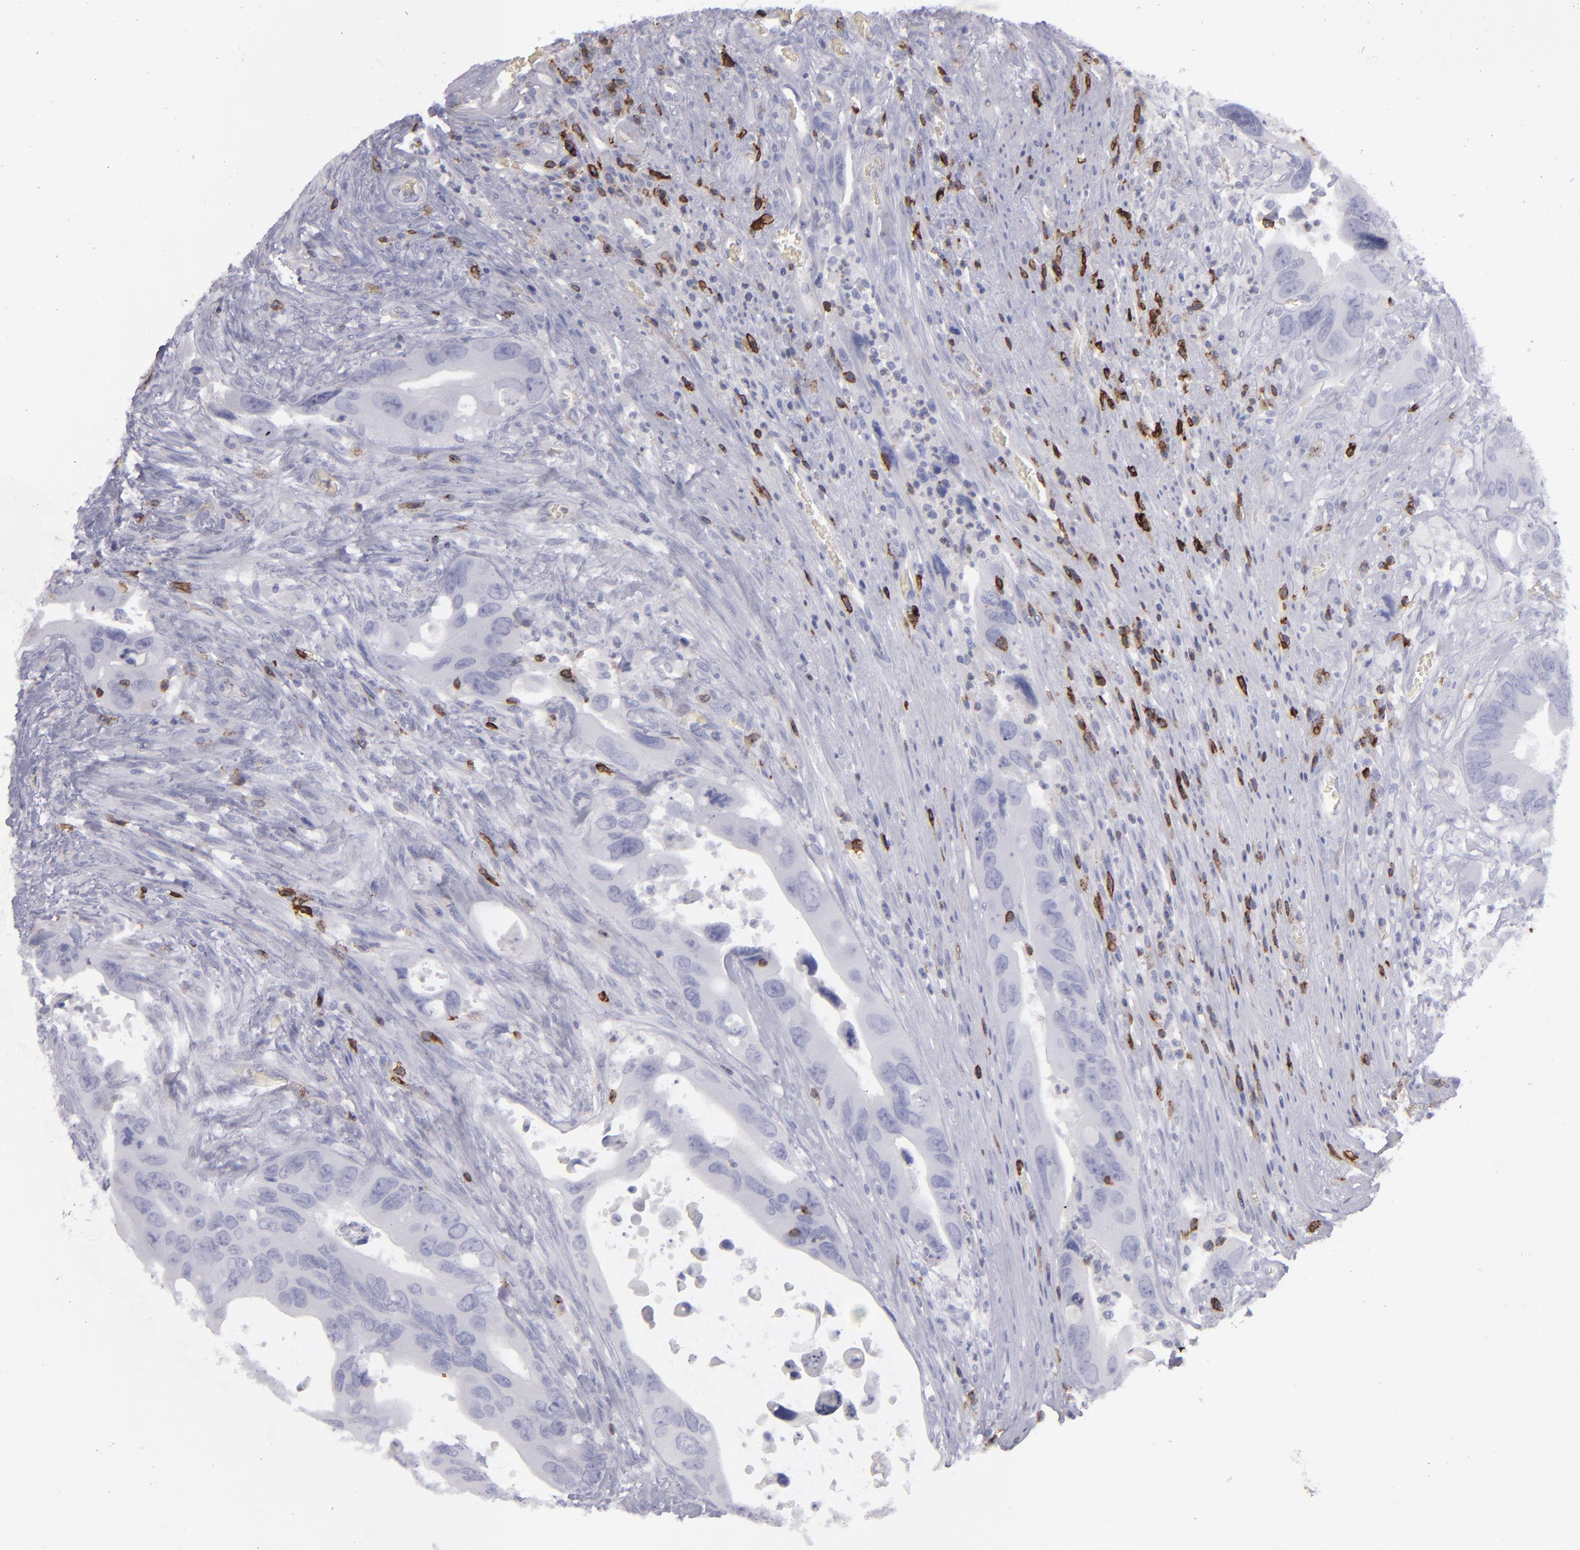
{"staining": {"intensity": "negative", "quantity": "none", "location": "none"}, "tissue": "colorectal cancer", "cell_type": "Tumor cells", "image_type": "cancer", "snomed": [{"axis": "morphology", "description": "Adenocarcinoma, NOS"}, {"axis": "topography", "description": "Rectum"}], "caption": "This is a micrograph of IHC staining of colorectal cancer (adenocarcinoma), which shows no positivity in tumor cells.", "gene": "CD27", "patient": {"sex": "male", "age": 70}}